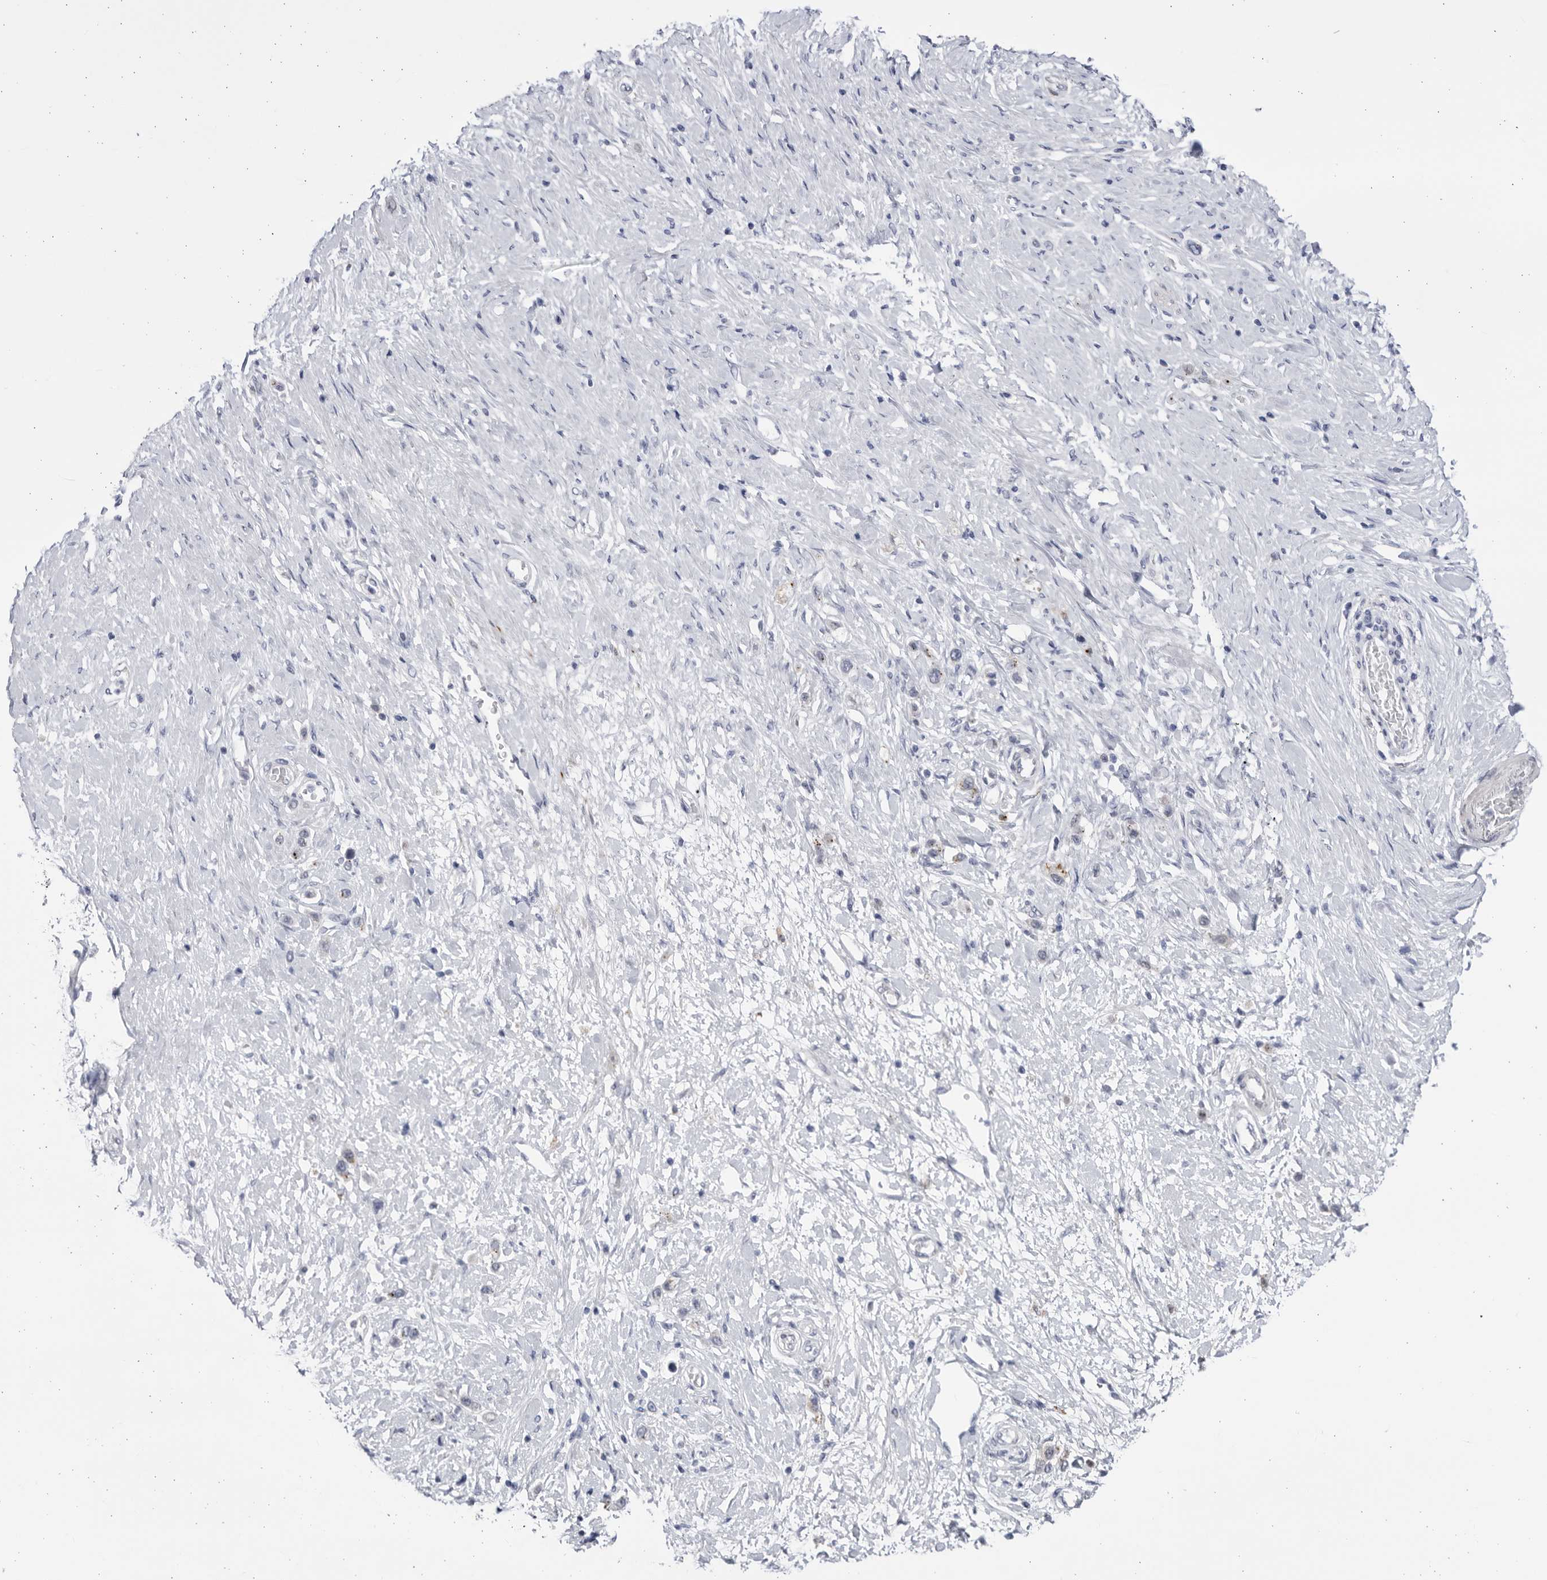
{"staining": {"intensity": "negative", "quantity": "none", "location": "none"}, "tissue": "stomach cancer", "cell_type": "Tumor cells", "image_type": "cancer", "snomed": [{"axis": "morphology", "description": "Adenocarcinoma, NOS"}, {"axis": "topography", "description": "Stomach"}], "caption": "Stomach adenocarcinoma stained for a protein using immunohistochemistry (IHC) shows no staining tumor cells.", "gene": "CCDC181", "patient": {"sex": "female", "age": 65}}